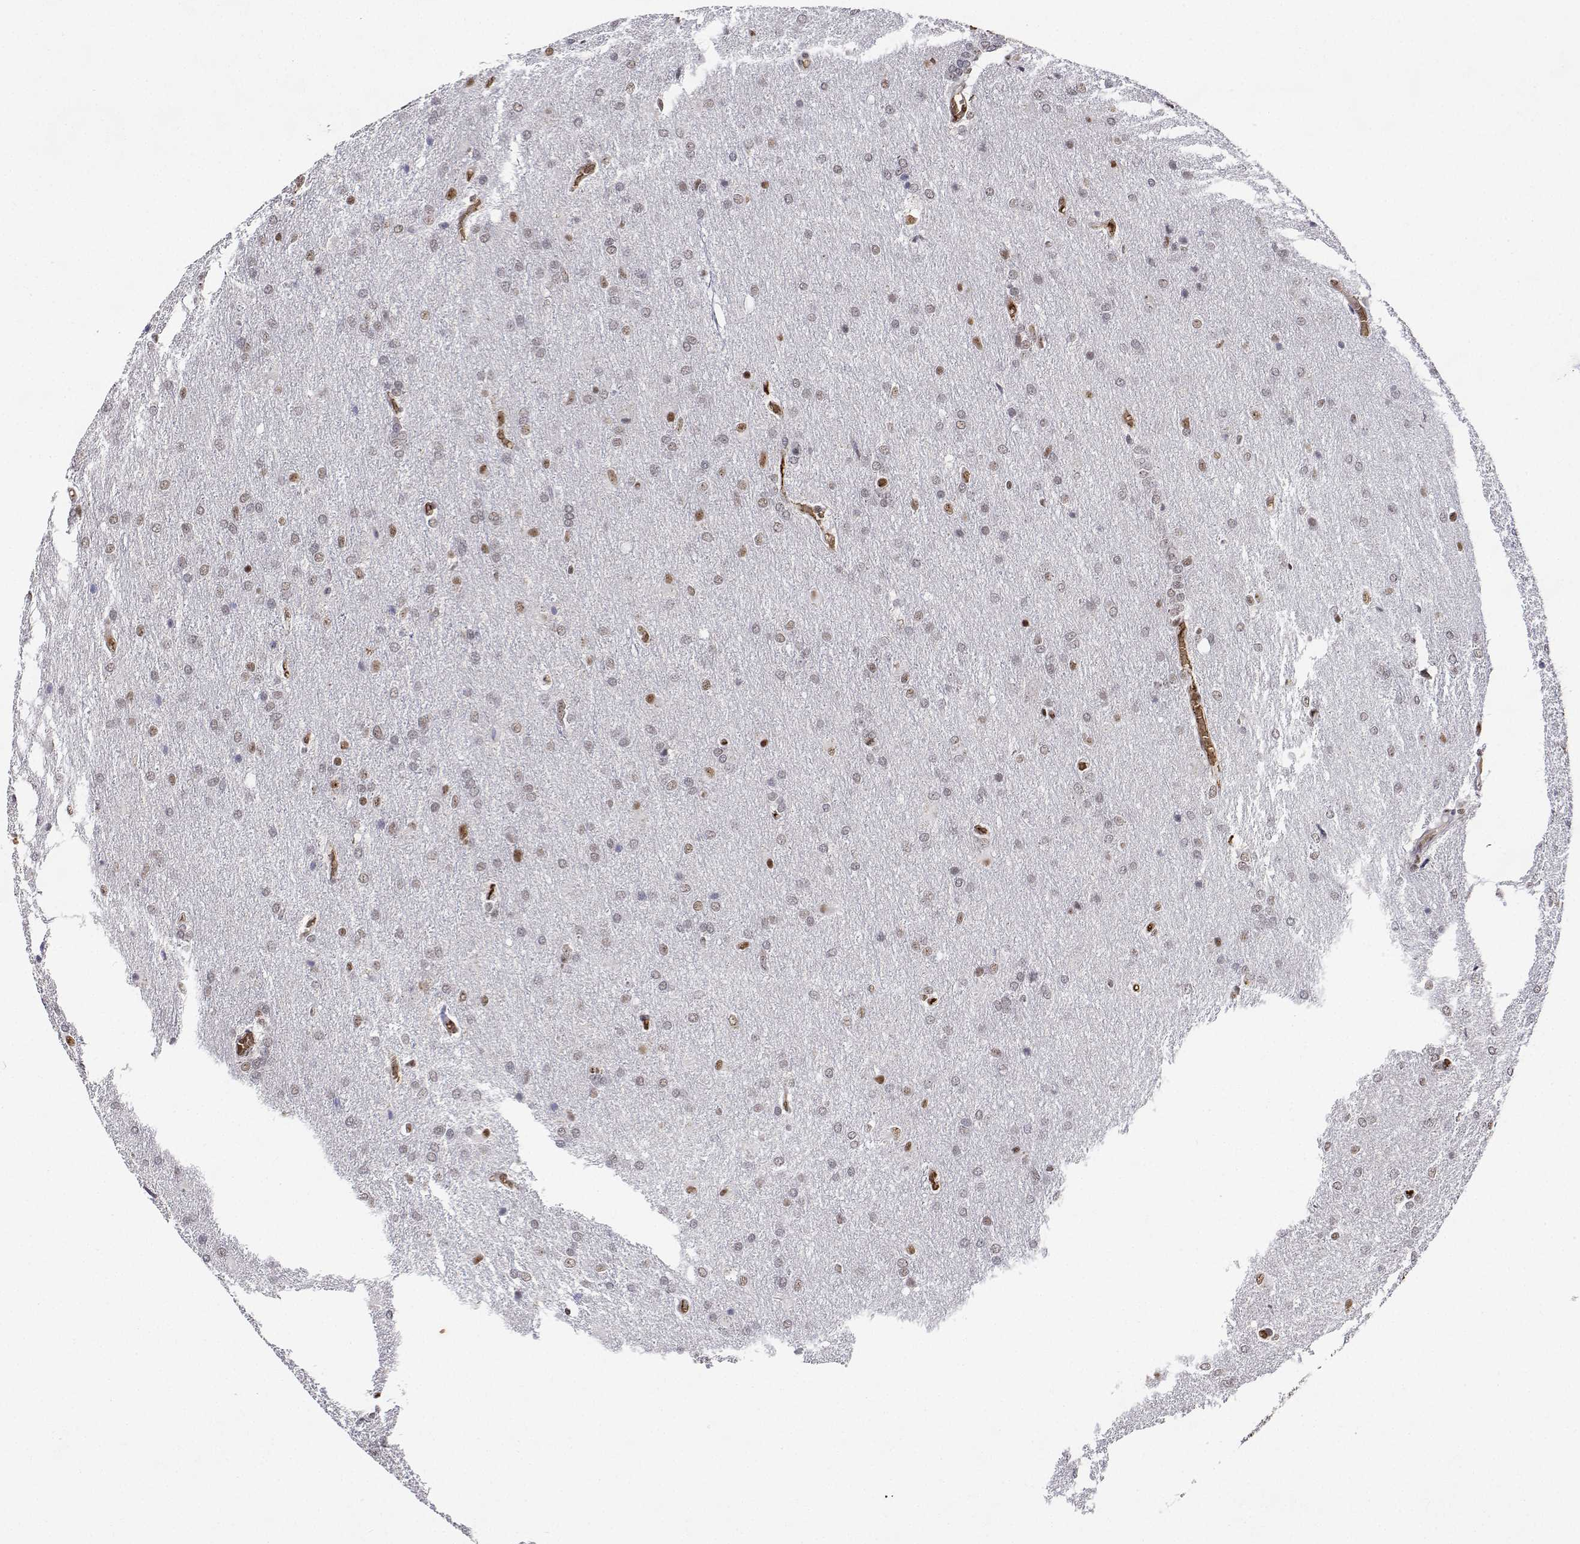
{"staining": {"intensity": "moderate", "quantity": "25%-75%", "location": "nuclear"}, "tissue": "glioma", "cell_type": "Tumor cells", "image_type": "cancer", "snomed": [{"axis": "morphology", "description": "Glioma, malignant, High grade"}, {"axis": "topography", "description": "Brain"}], "caption": "Human glioma stained with a protein marker shows moderate staining in tumor cells.", "gene": "ADAR", "patient": {"sex": "male", "age": 68}}